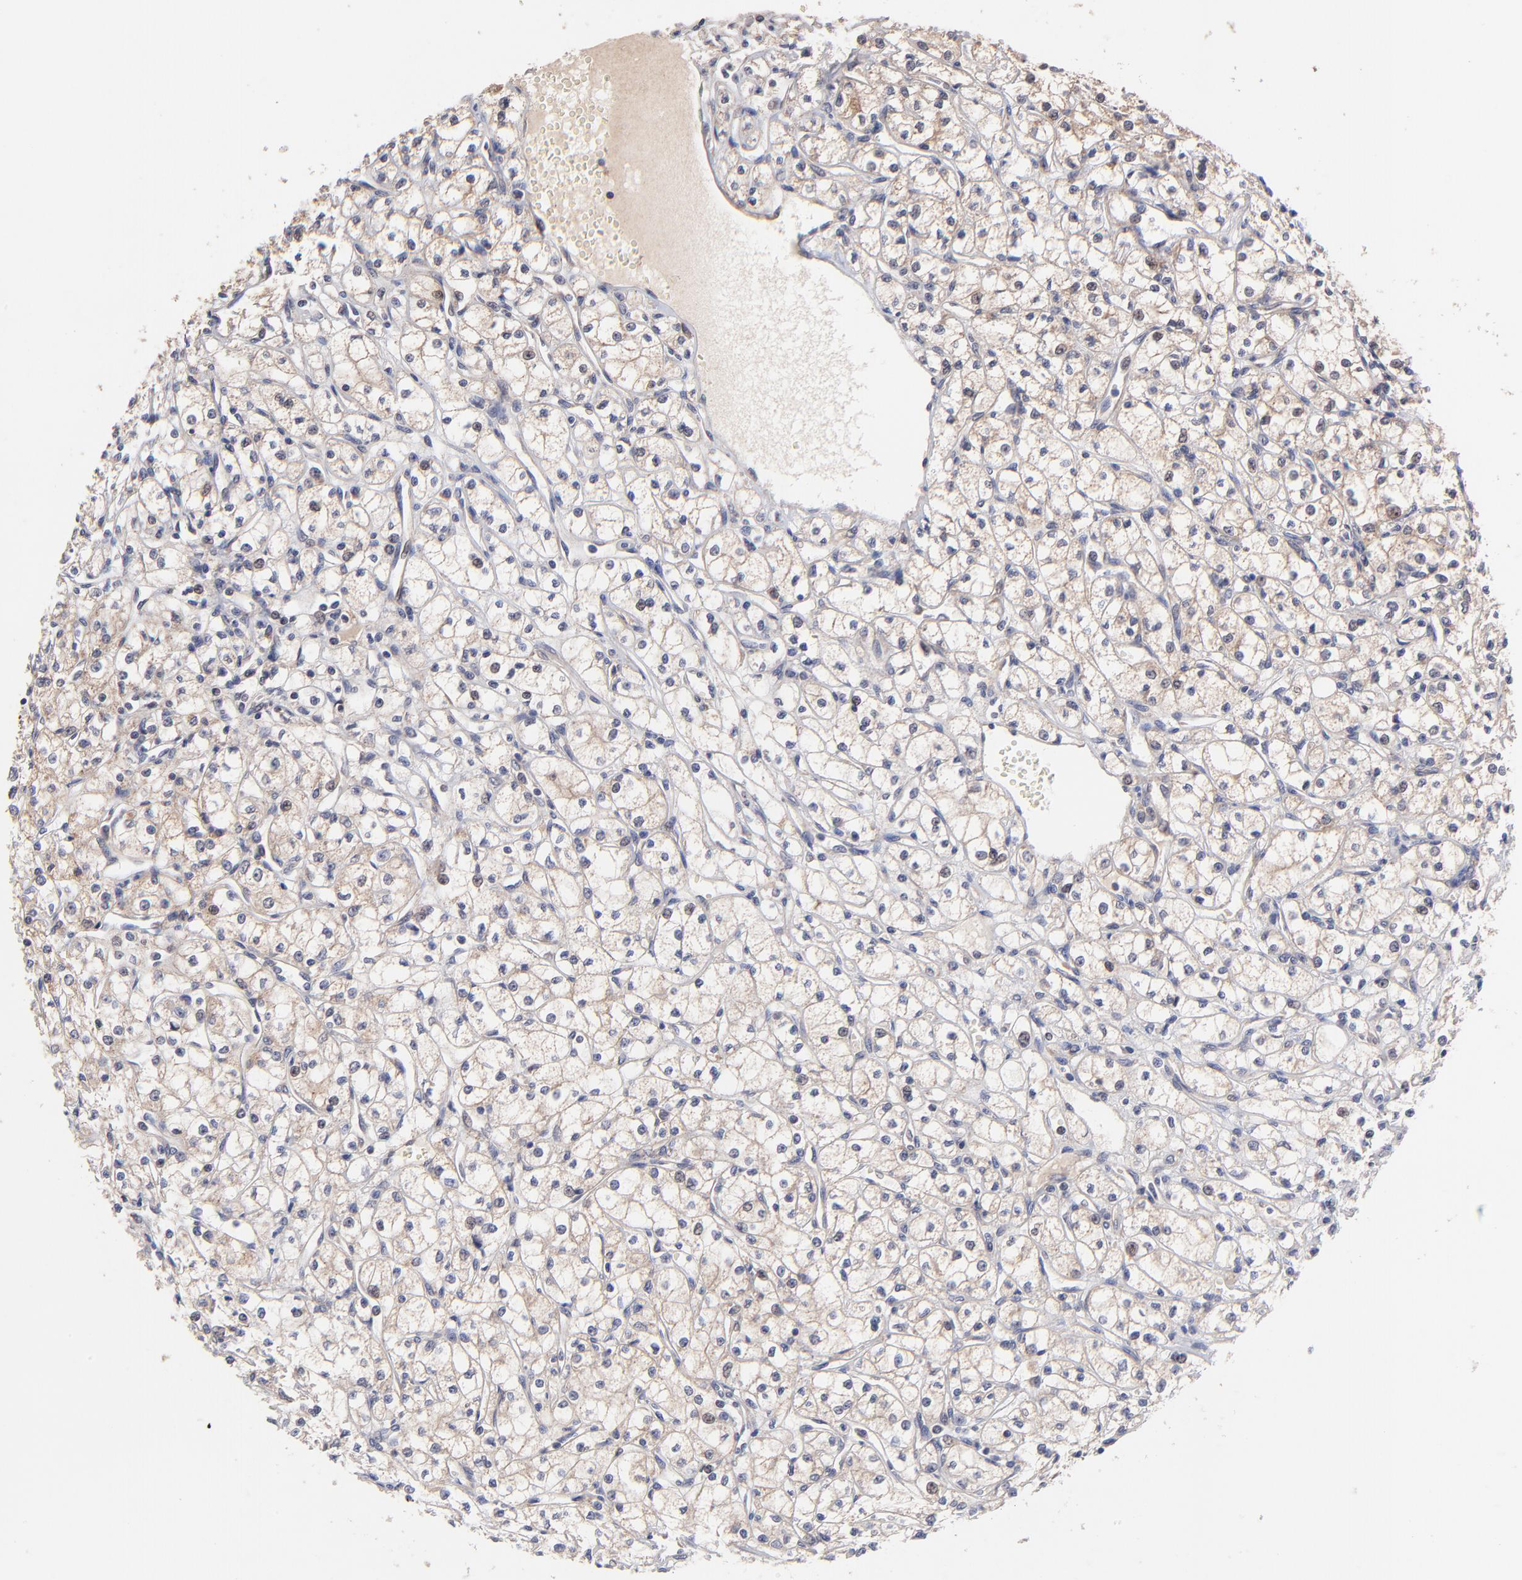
{"staining": {"intensity": "weak", "quantity": "25%-75%", "location": "cytoplasmic/membranous"}, "tissue": "renal cancer", "cell_type": "Tumor cells", "image_type": "cancer", "snomed": [{"axis": "morphology", "description": "Adenocarcinoma, NOS"}, {"axis": "topography", "description": "Kidney"}], "caption": "Immunohistochemical staining of renal cancer (adenocarcinoma) demonstrates weak cytoplasmic/membranous protein positivity in about 25%-75% of tumor cells.", "gene": "BAIAP2L2", "patient": {"sex": "male", "age": 61}}